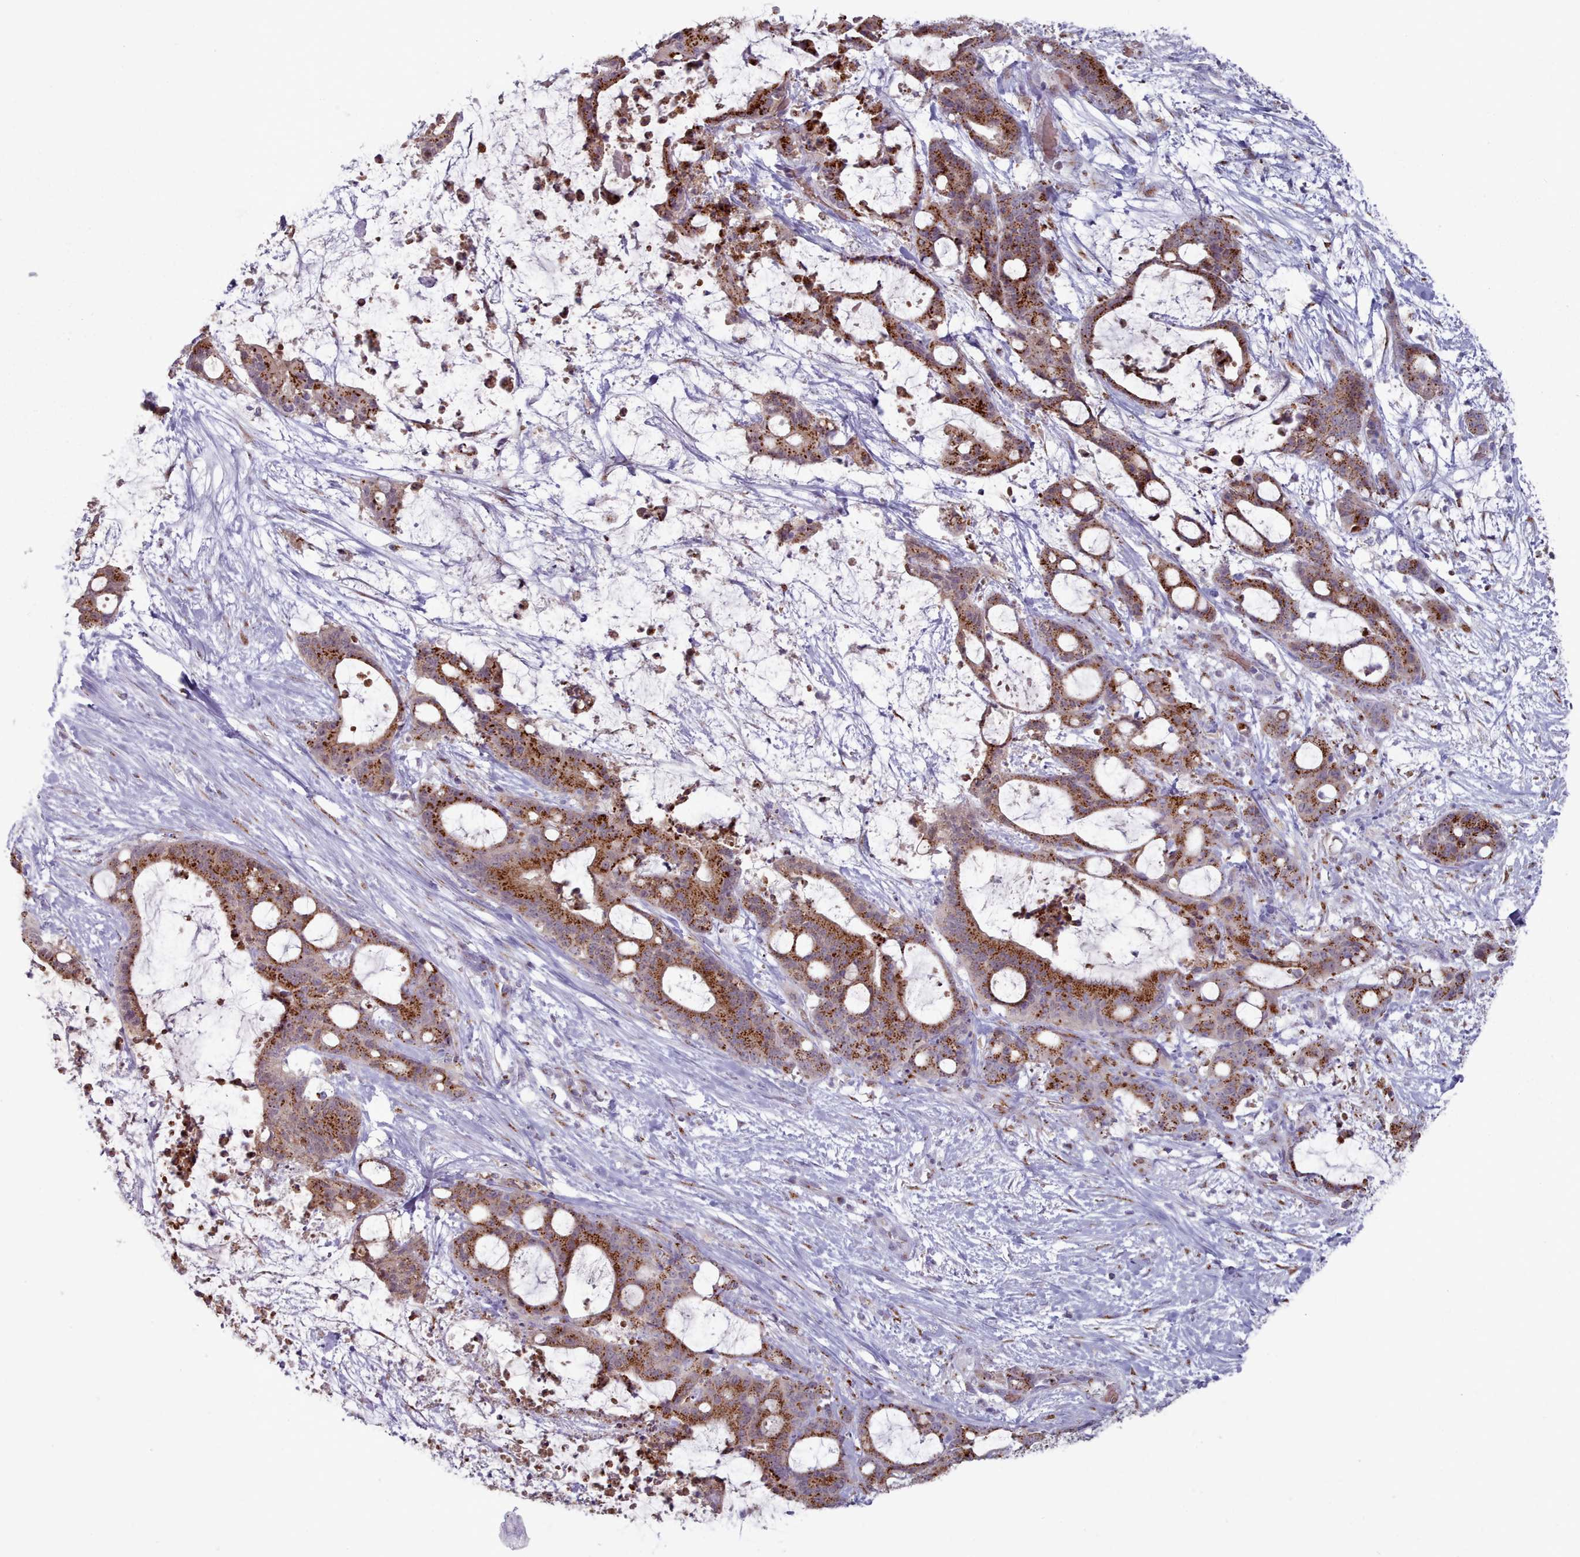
{"staining": {"intensity": "strong", "quantity": ">75%", "location": "cytoplasmic/membranous"}, "tissue": "liver cancer", "cell_type": "Tumor cells", "image_type": "cancer", "snomed": [{"axis": "morphology", "description": "Normal tissue, NOS"}, {"axis": "morphology", "description": "Cholangiocarcinoma"}, {"axis": "topography", "description": "Liver"}, {"axis": "topography", "description": "Peripheral nerve tissue"}], "caption": "Tumor cells show high levels of strong cytoplasmic/membranous positivity in approximately >75% of cells in cholangiocarcinoma (liver).", "gene": "MAN1B1", "patient": {"sex": "female", "age": 73}}